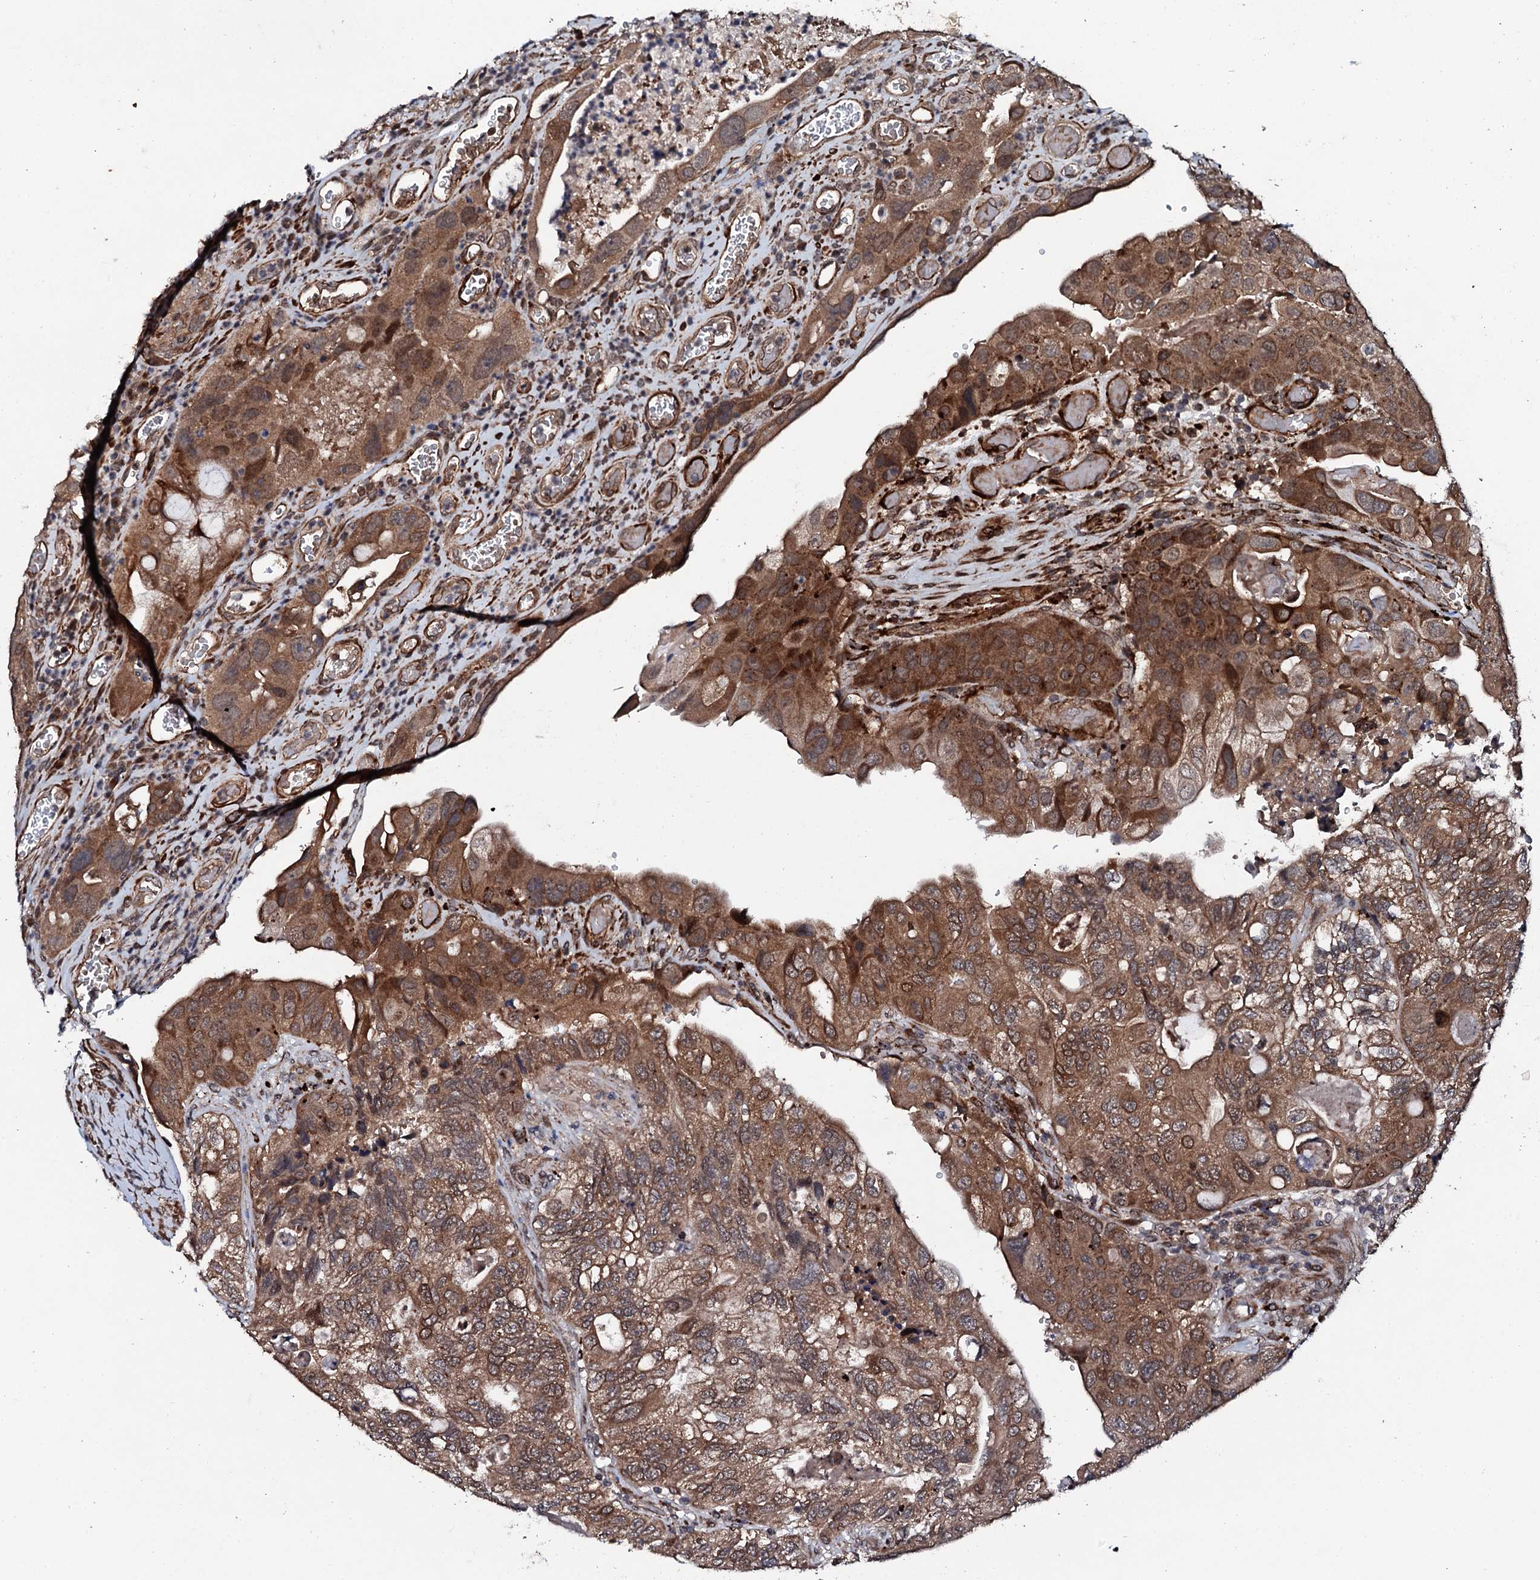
{"staining": {"intensity": "moderate", "quantity": ">75%", "location": "cytoplasmic/membranous"}, "tissue": "colorectal cancer", "cell_type": "Tumor cells", "image_type": "cancer", "snomed": [{"axis": "morphology", "description": "Adenocarcinoma, NOS"}, {"axis": "topography", "description": "Rectum"}], "caption": "Brown immunohistochemical staining in colorectal cancer (adenocarcinoma) exhibits moderate cytoplasmic/membranous expression in about >75% of tumor cells.", "gene": "FAM111A", "patient": {"sex": "male", "age": 63}}